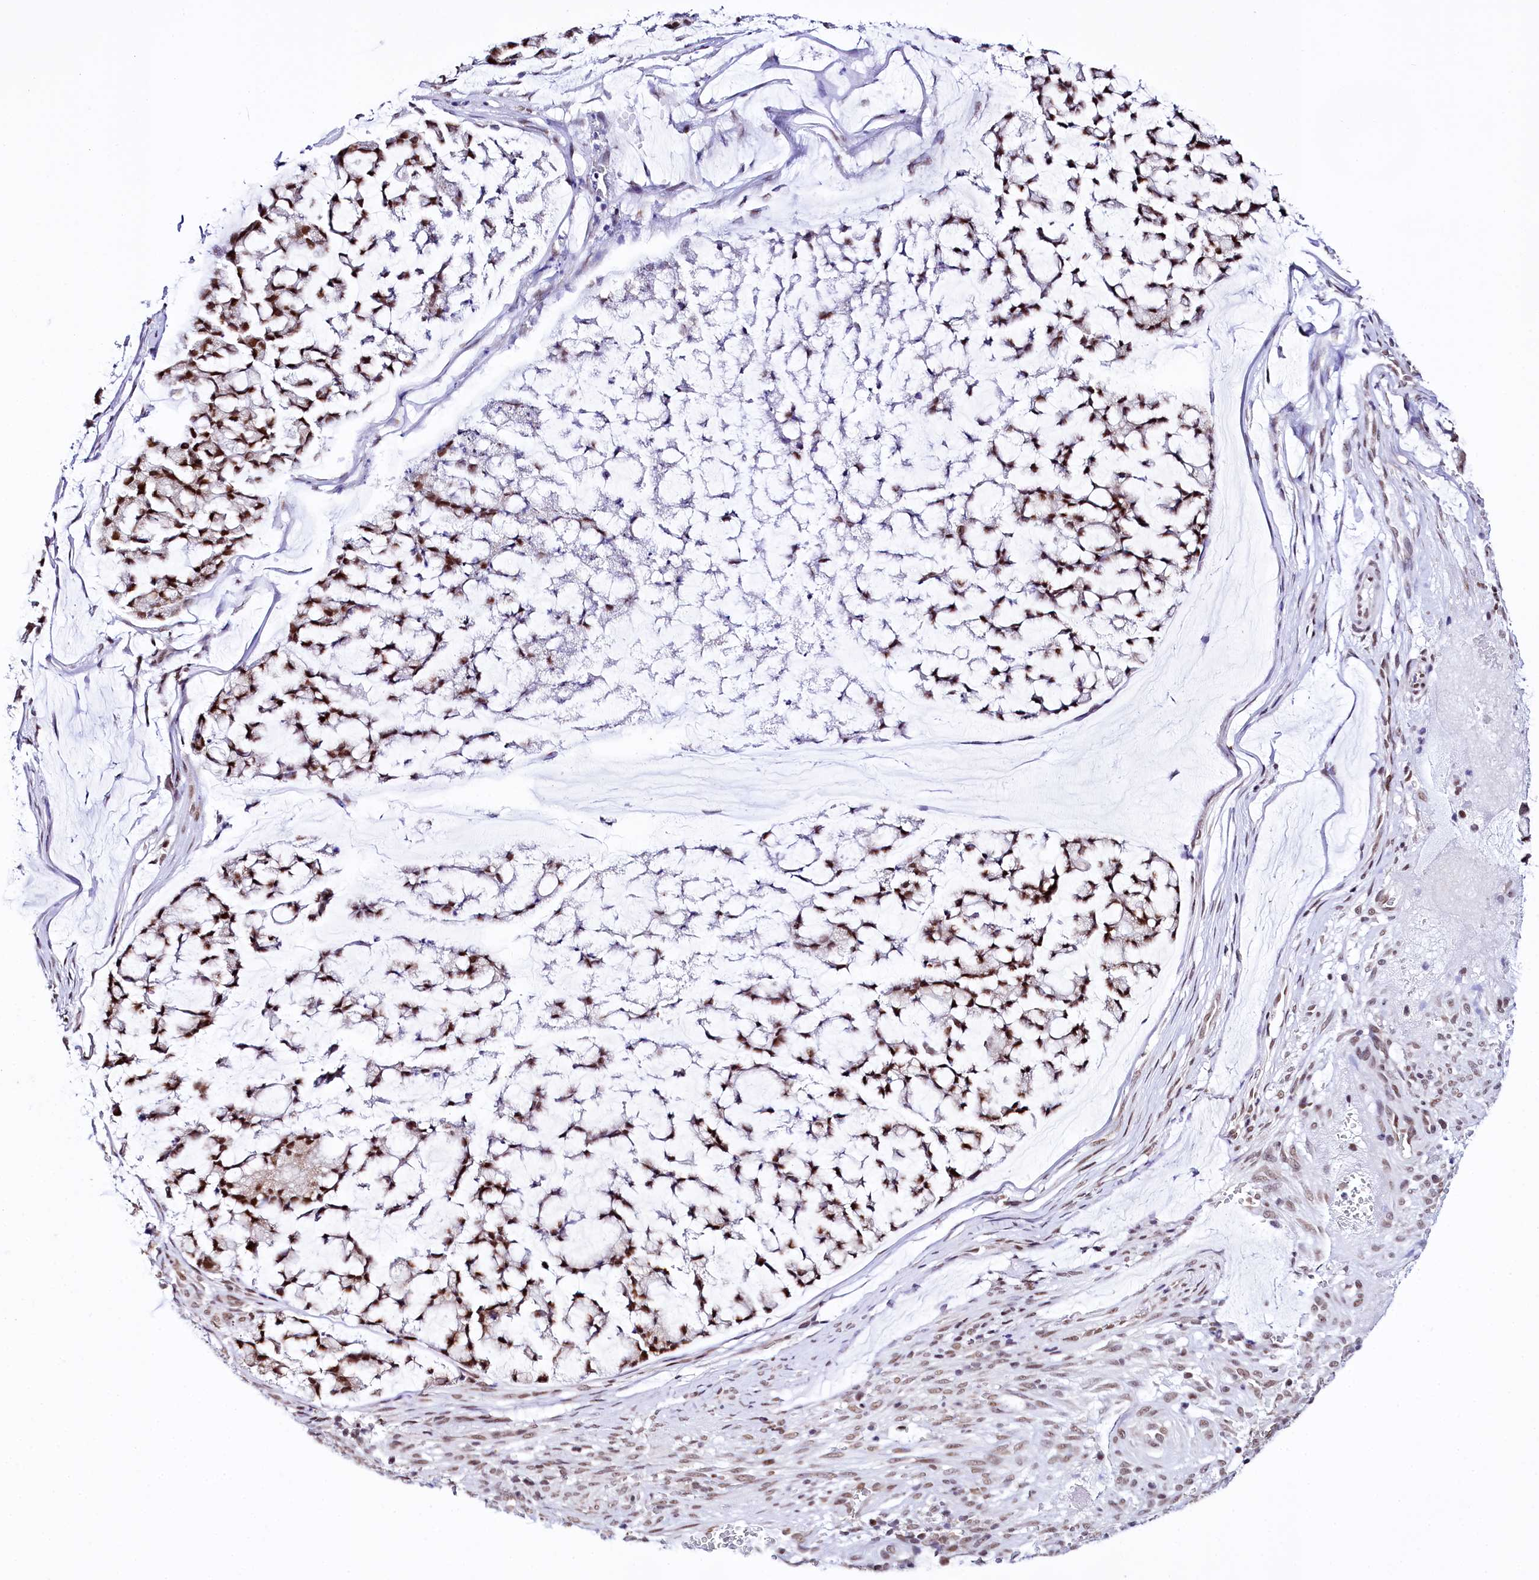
{"staining": {"intensity": "moderate", "quantity": ">75%", "location": "nuclear"}, "tissue": "stomach cancer", "cell_type": "Tumor cells", "image_type": "cancer", "snomed": [{"axis": "morphology", "description": "Adenocarcinoma, NOS"}, {"axis": "topography", "description": "Stomach, lower"}], "caption": "Human adenocarcinoma (stomach) stained for a protein (brown) reveals moderate nuclear positive staining in approximately >75% of tumor cells.", "gene": "SPATS2", "patient": {"sex": "male", "age": 67}}